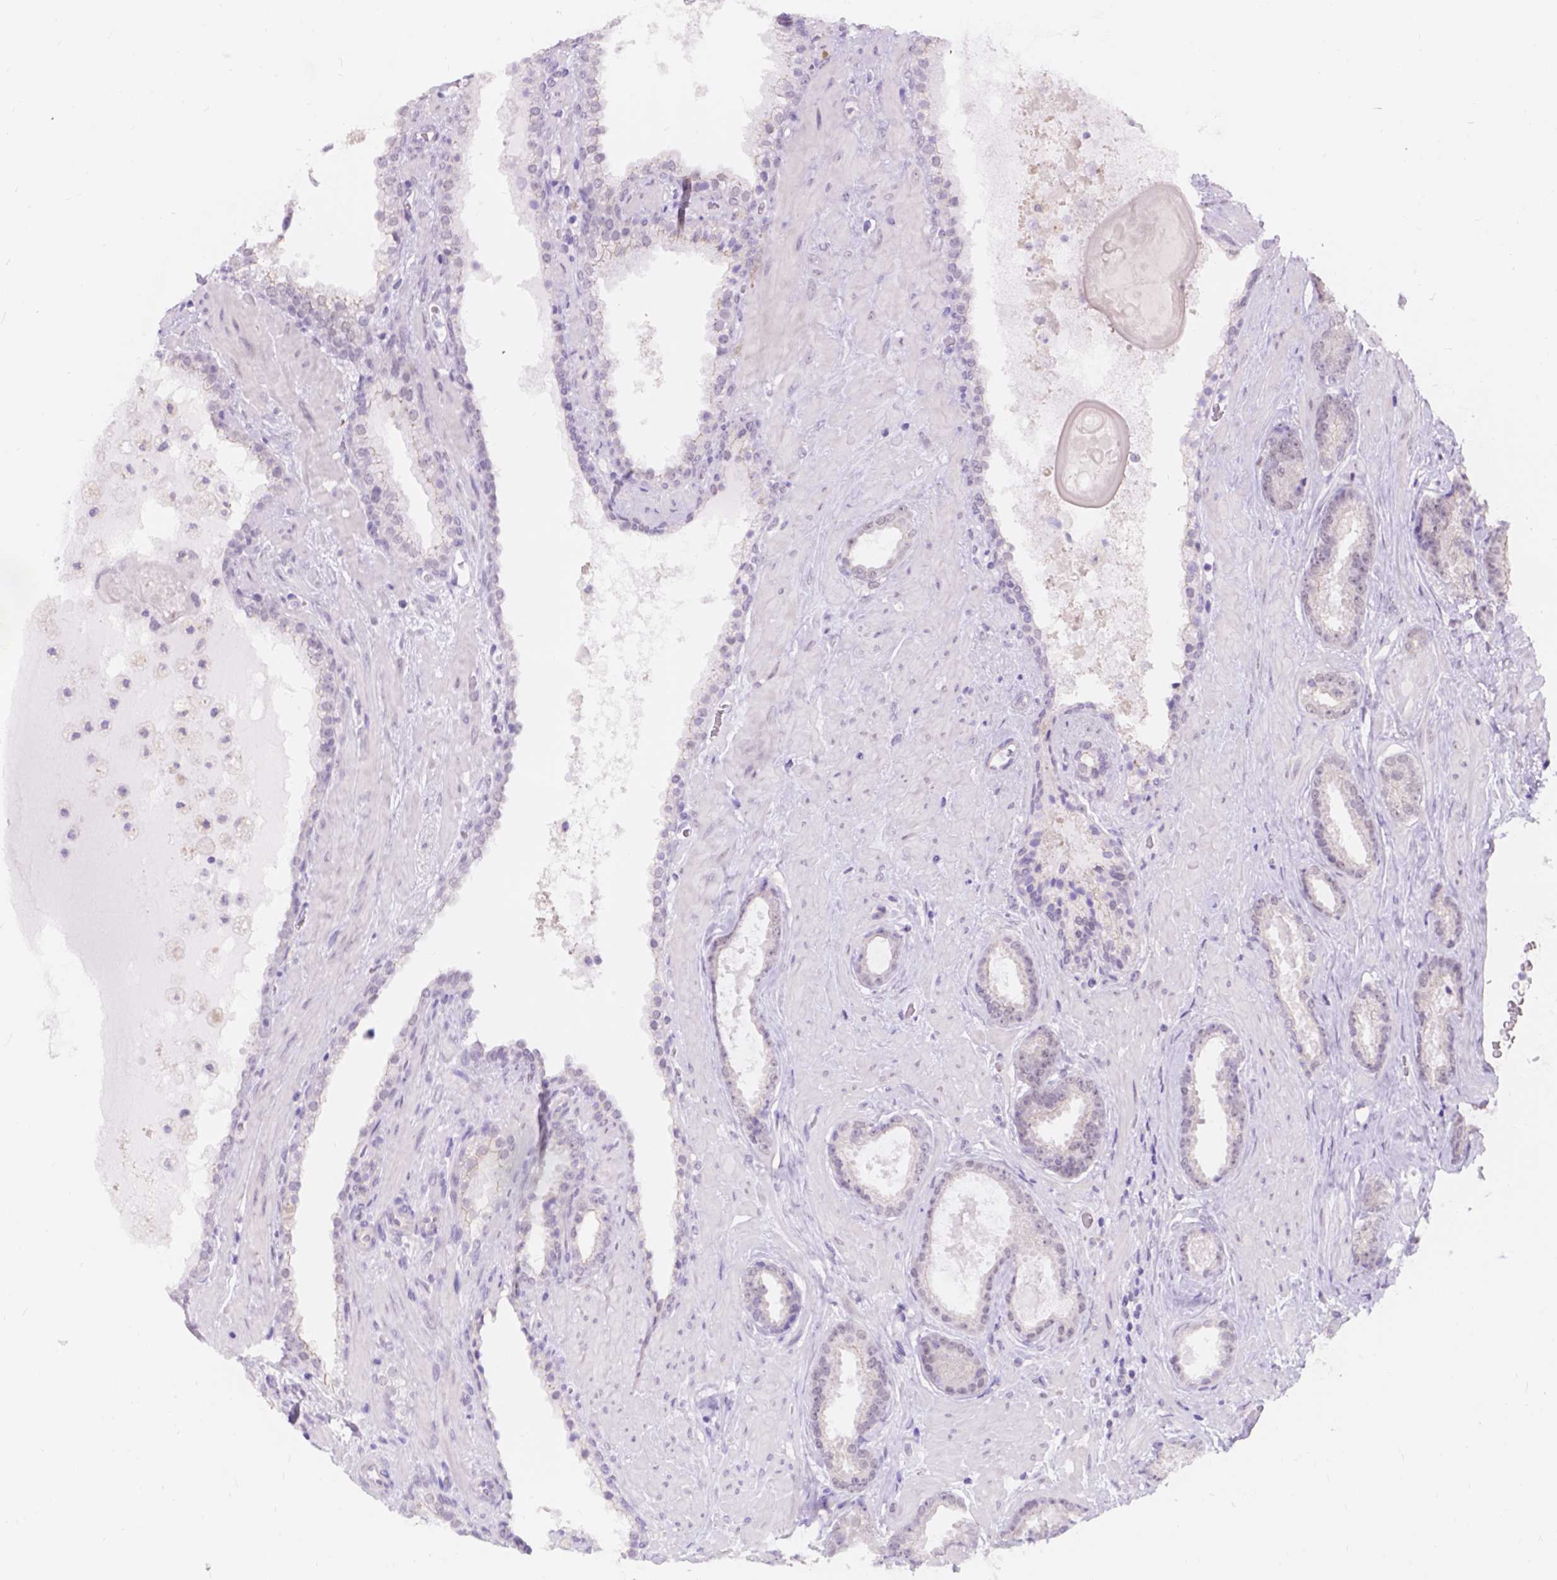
{"staining": {"intensity": "negative", "quantity": "none", "location": "none"}, "tissue": "prostate cancer", "cell_type": "Tumor cells", "image_type": "cancer", "snomed": [{"axis": "morphology", "description": "Adenocarcinoma, Low grade"}, {"axis": "topography", "description": "Prostate"}], "caption": "This is an immunohistochemistry image of human prostate cancer (low-grade adenocarcinoma). There is no expression in tumor cells.", "gene": "DCC", "patient": {"sex": "male", "age": 62}}